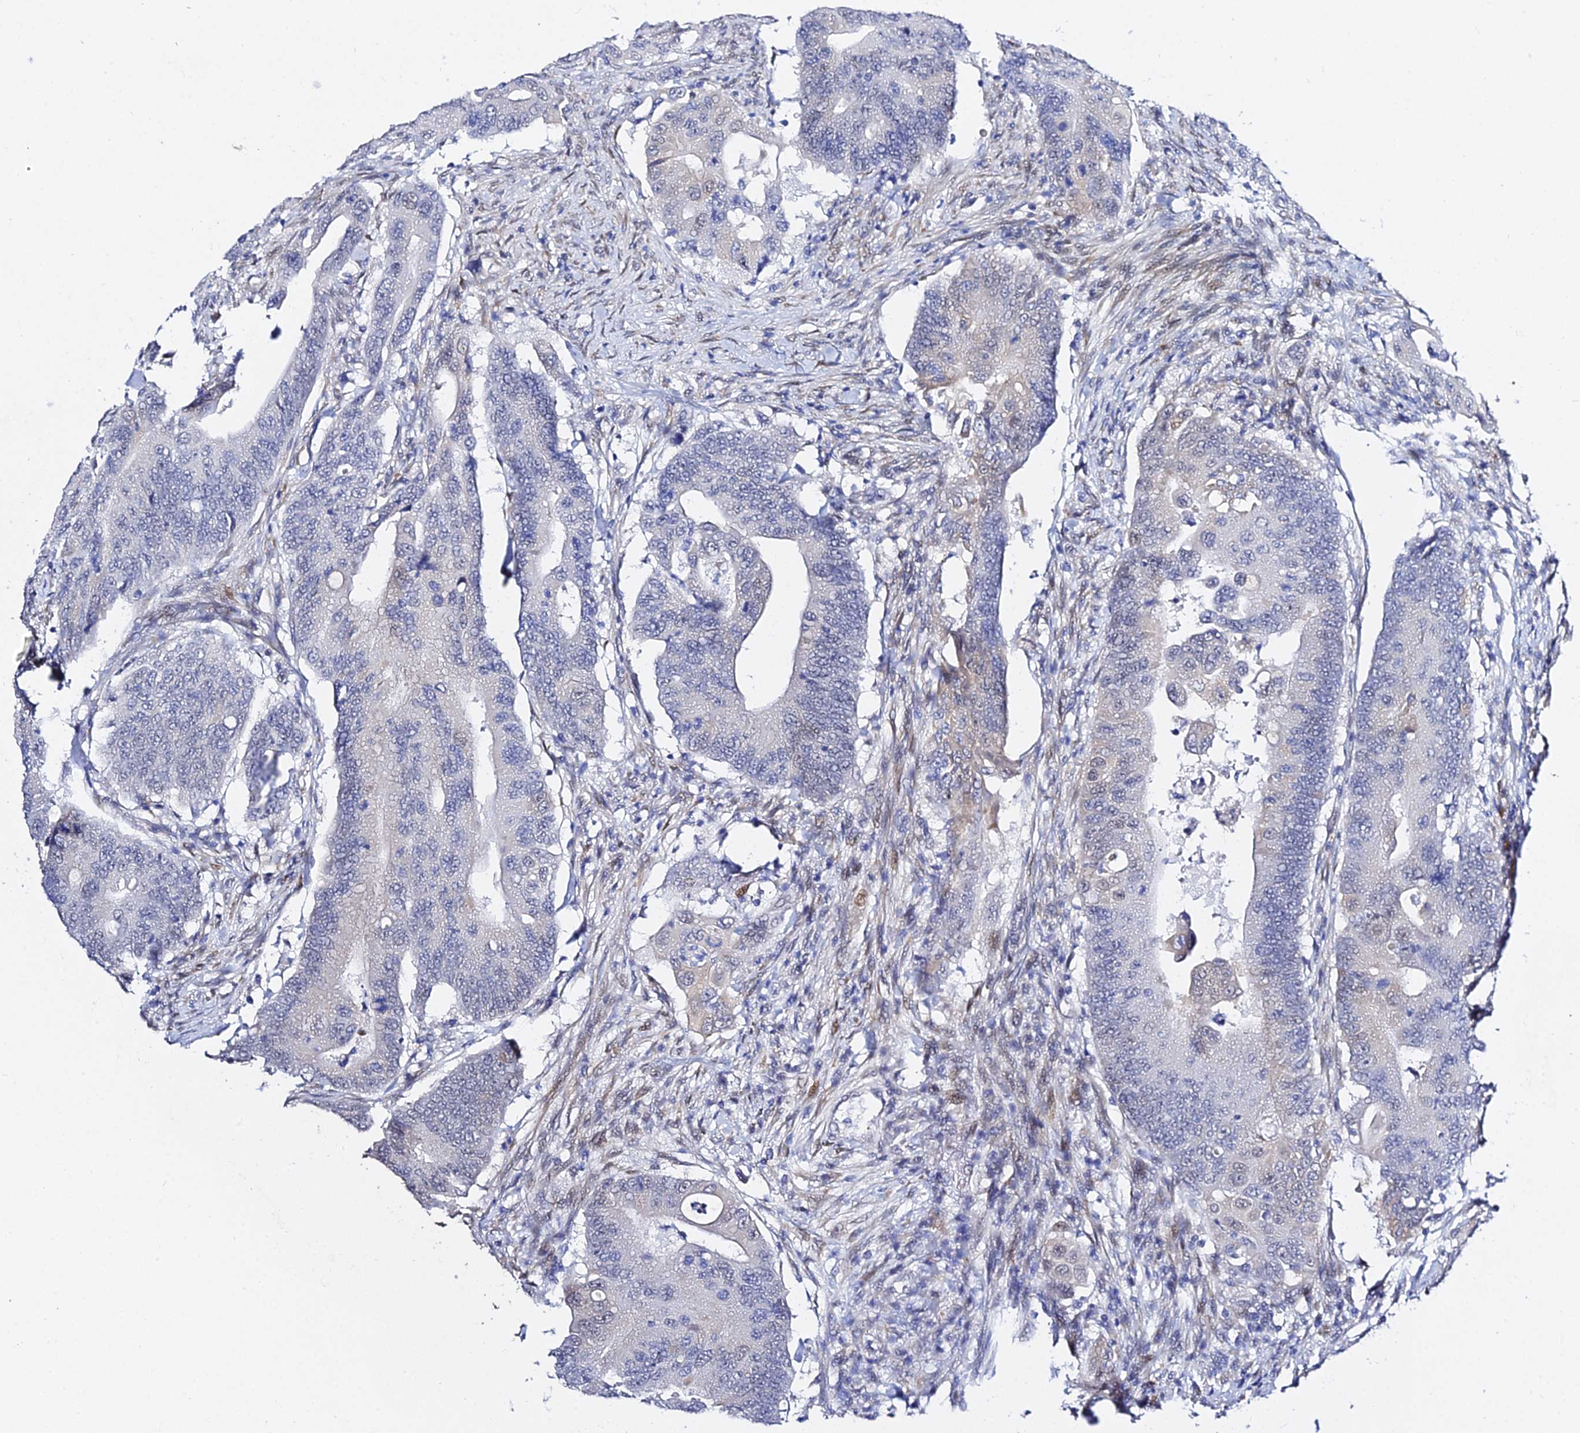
{"staining": {"intensity": "negative", "quantity": "none", "location": "none"}, "tissue": "colorectal cancer", "cell_type": "Tumor cells", "image_type": "cancer", "snomed": [{"axis": "morphology", "description": "Adenocarcinoma, NOS"}, {"axis": "topography", "description": "Colon"}], "caption": "Protein analysis of colorectal cancer (adenocarcinoma) exhibits no significant expression in tumor cells.", "gene": "POFUT2", "patient": {"sex": "male", "age": 71}}